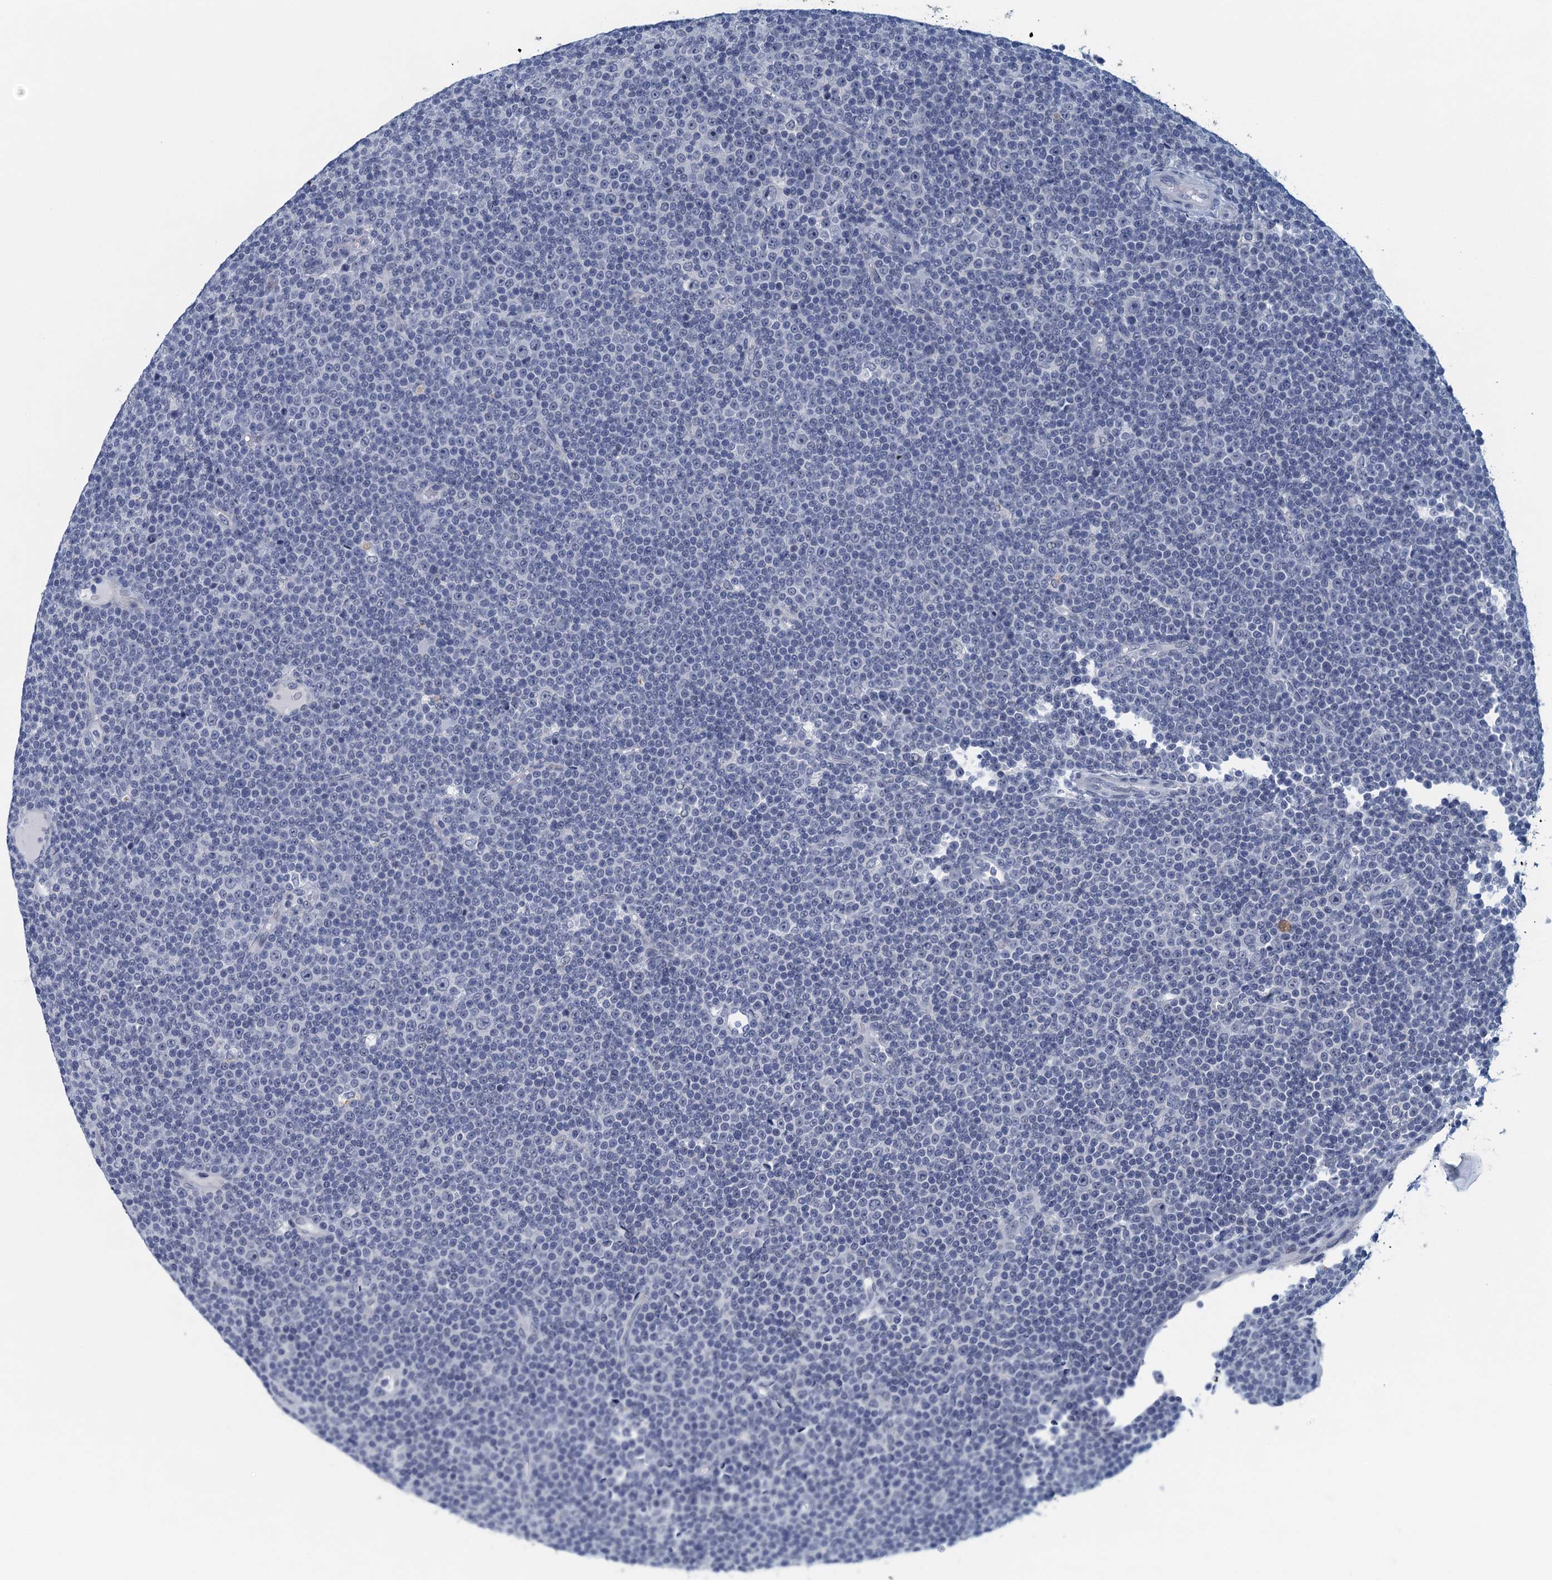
{"staining": {"intensity": "negative", "quantity": "none", "location": "none"}, "tissue": "lymphoma", "cell_type": "Tumor cells", "image_type": "cancer", "snomed": [{"axis": "morphology", "description": "Malignant lymphoma, non-Hodgkin's type, Low grade"}, {"axis": "topography", "description": "Lymph node"}], "caption": "This is an immunohistochemistry (IHC) micrograph of human malignant lymphoma, non-Hodgkin's type (low-grade). There is no staining in tumor cells.", "gene": "ENSG00000131152", "patient": {"sex": "female", "age": 67}}